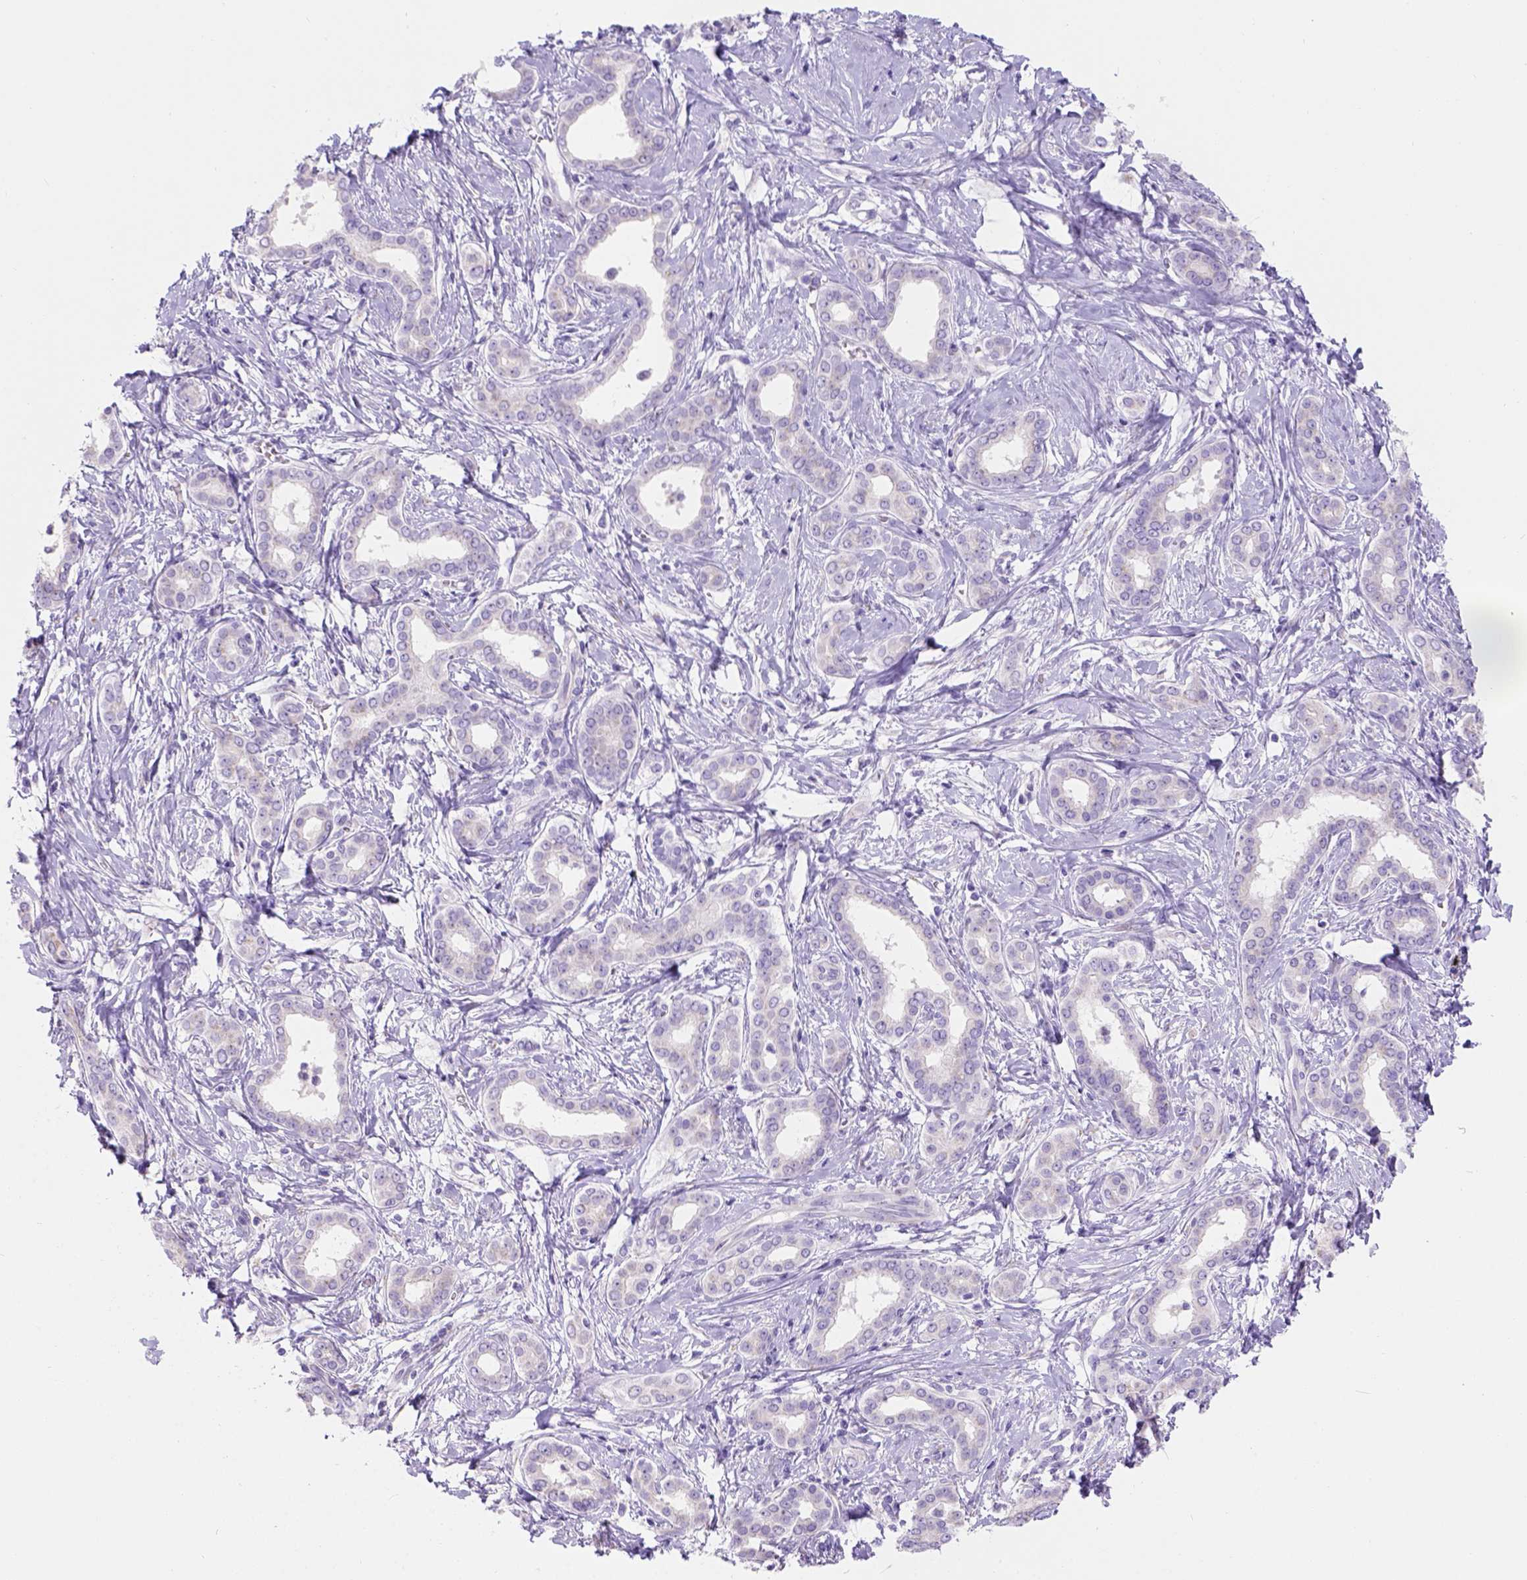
{"staining": {"intensity": "negative", "quantity": "none", "location": "none"}, "tissue": "liver cancer", "cell_type": "Tumor cells", "image_type": "cancer", "snomed": [{"axis": "morphology", "description": "Cholangiocarcinoma"}, {"axis": "topography", "description": "Liver"}], "caption": "Human liver cholangiocarcinoma stained for a protein using immunohistochemistry (IHC) reveals no positivity in tumor cells.", "gene": "PHF7", "patient": {"sex": "female", "age": 47}}